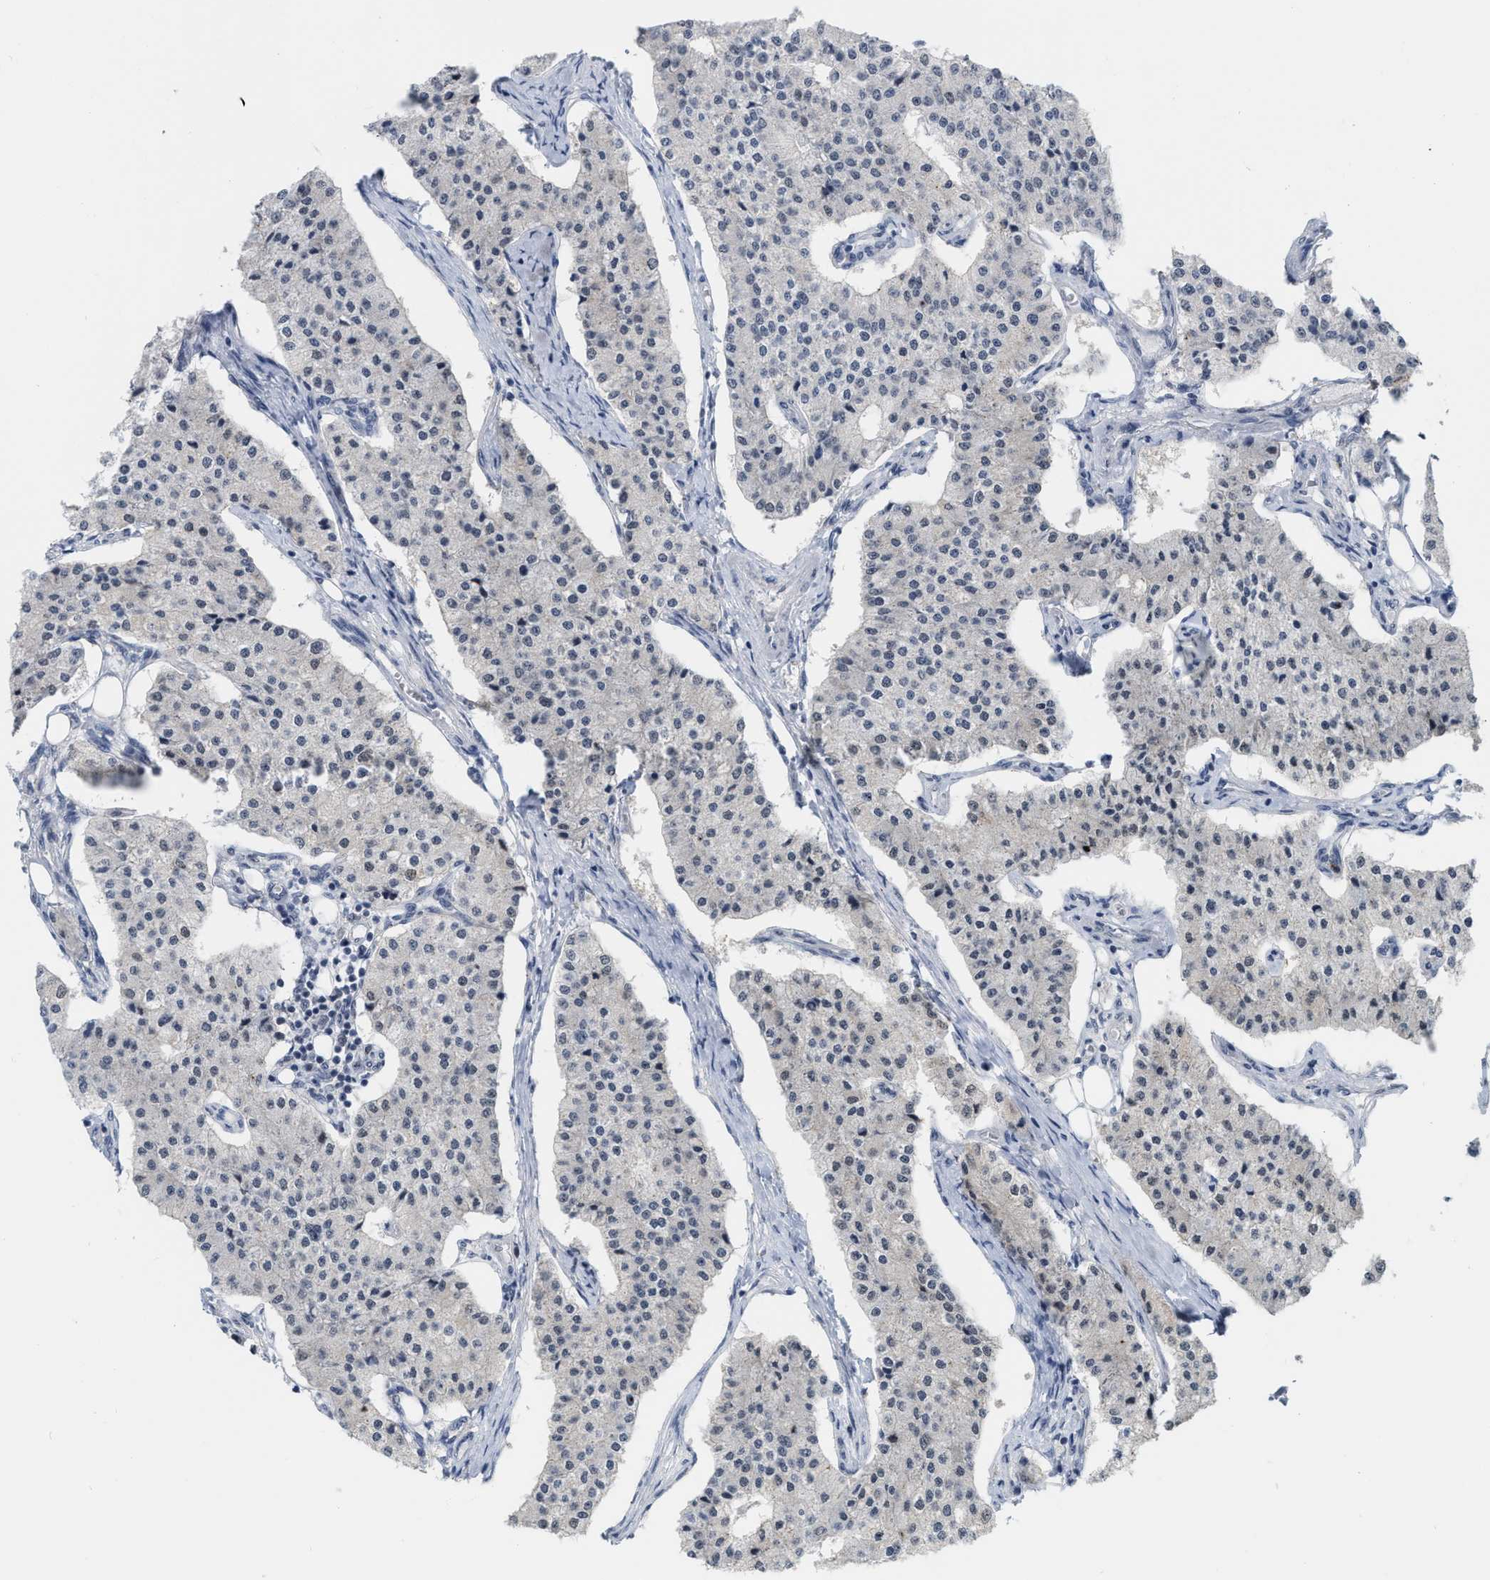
{"staining": {"intensity": "negative", "quantity": "none", "location": "none"}, "tissue": "carcinoid", "cell_type": "Tumor cells", "image_type": "cancer", "snomed": [{"axis": "morphology", "description": "Carcinoid, malignant, NOS"}, {"axis": "topography", "description": "Colon"}], "caption": "Carcinoid was stained to show a protein in brown. There is no significant expression in tumor cells. (DAB immunohistochemistry, high magnification).", "gene": "BAIAP2L1", "patient": {"sex": "female", "age": 52}}